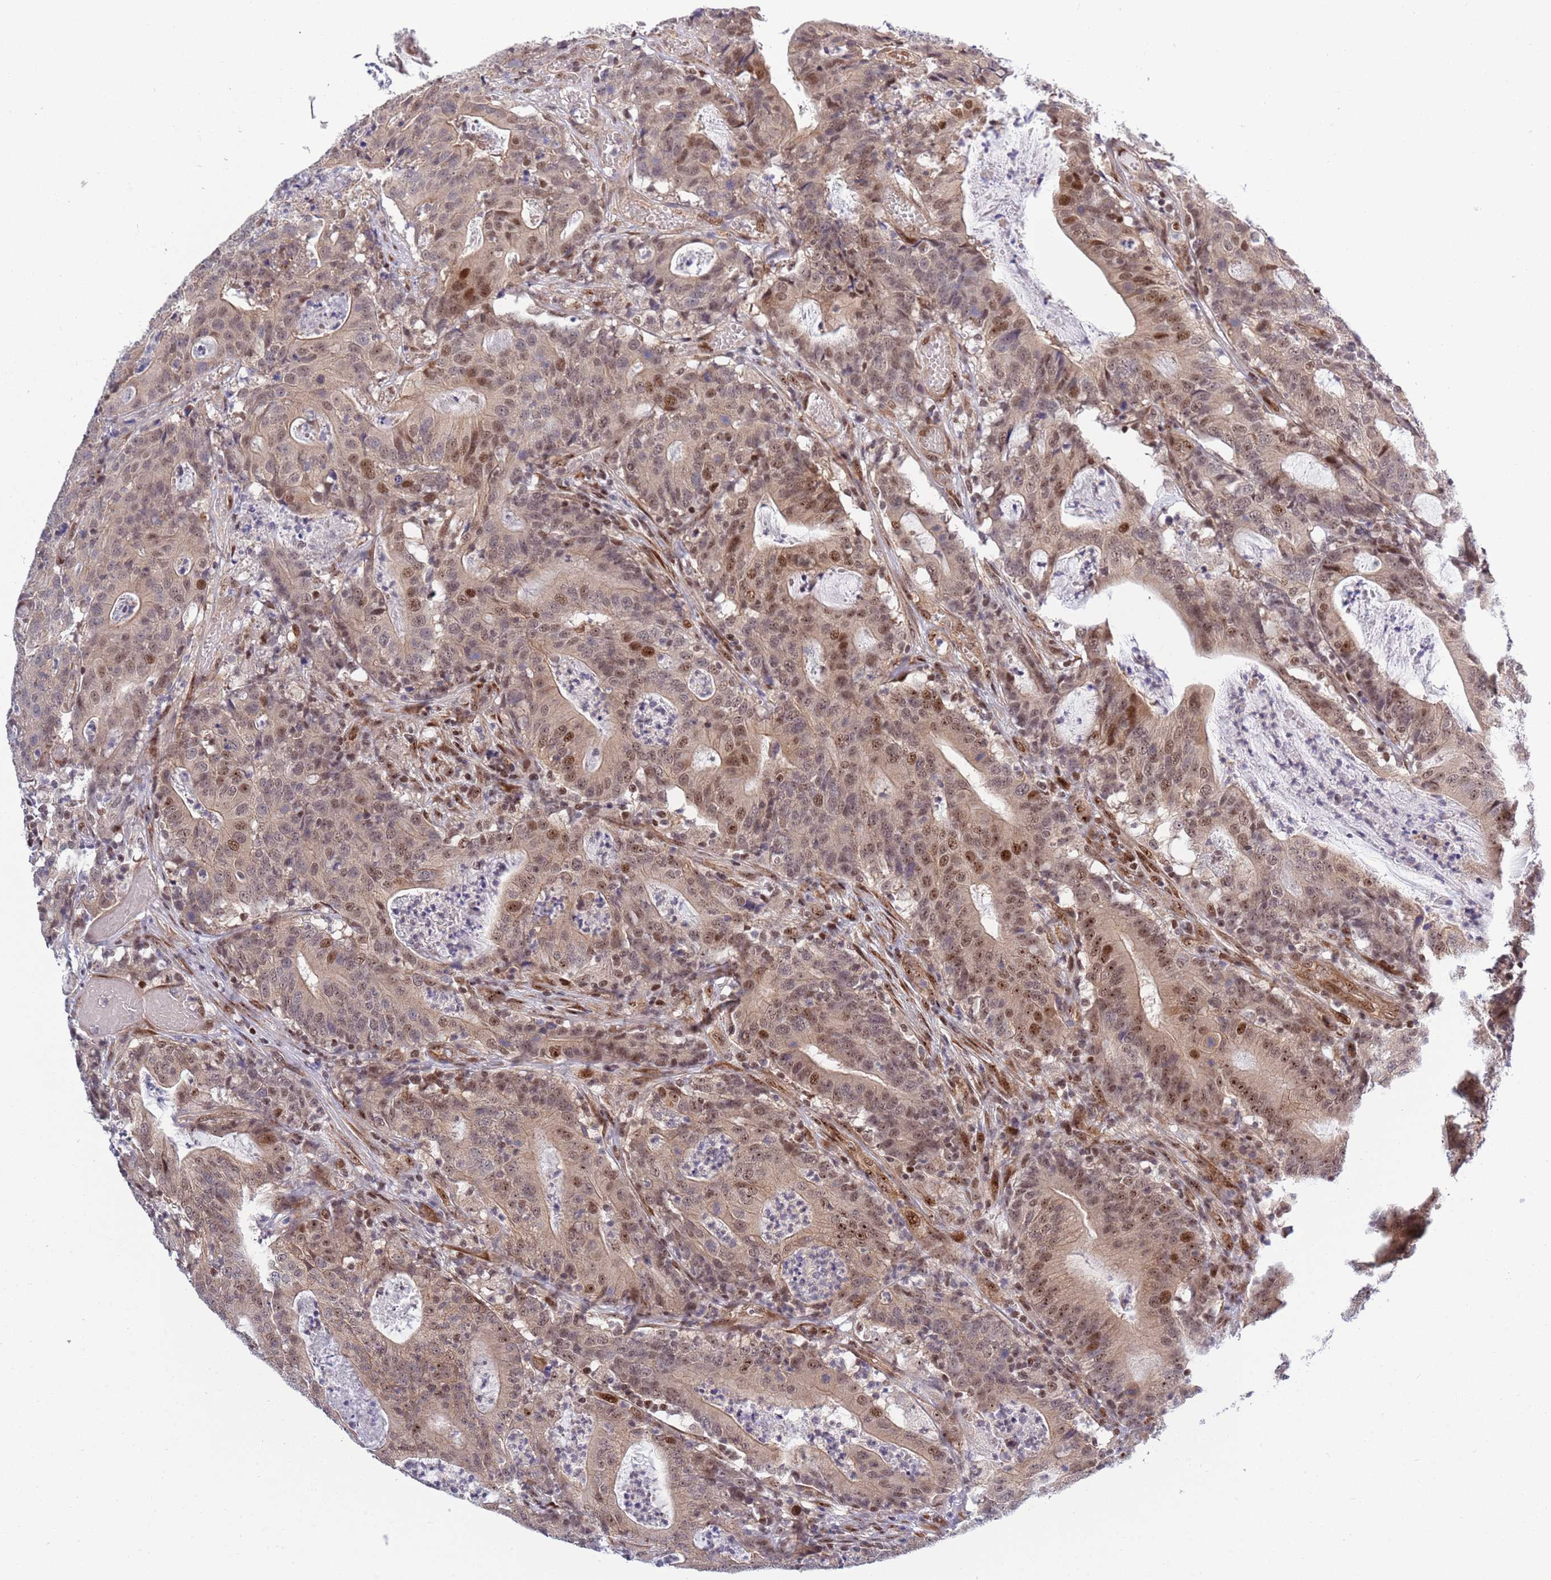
{"staining": {"intensity": "moderate", "quantity": "25%-75%", "location": "nuclear"}, "tissue": "colorectal cancer", "cell_type": "Tumor cells", "image_type": "cancer", "snomed": [{"axis": "morphology", "description": "Adenocarcinoma, NOS"}, {"axis": "topography", "description": "Colon"}], "caption": "There is medium levels of moderate nuclear expression in tumor cells of colorectal adenocarcinoma, as demonstrated by immunohistochemical staining (brown color).", "gene": "TBX10", "patient": {"sex": "male", "age": 83}}